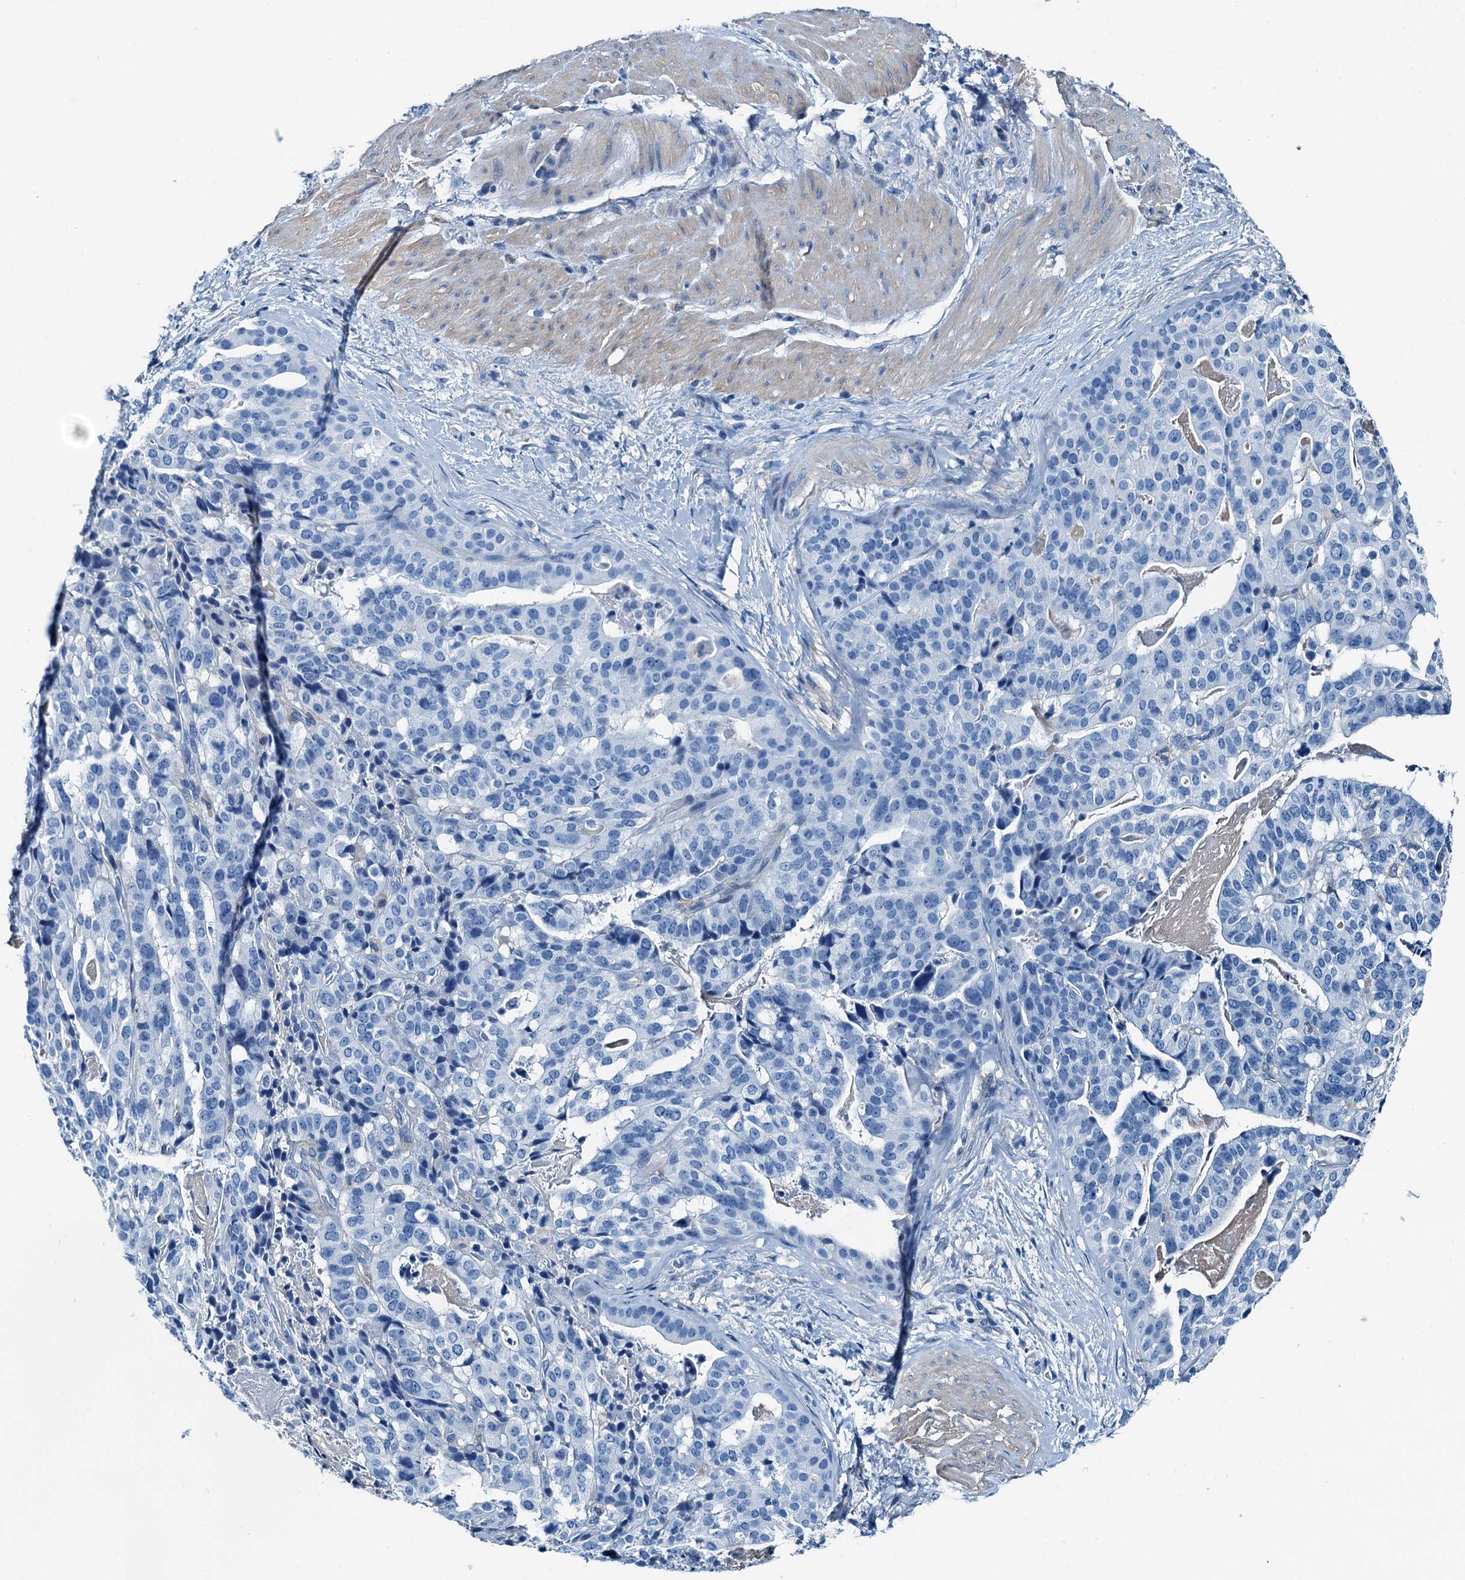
{"staining": {"intensity": "negative", "quantity": "none", "location": "none"}, "tissue": "stomach cancer", "cell_type": "Tumor cells", "image_type": "cancer", "snomed": [{"axis": "morphology", "description": "Adenocarcinoma, NOS"}, {"axis": "topography", "description": "Stomach"}], "caption": "Immunohistochemical staining of stomach cancer (adenocarcinoma) reveals no significant positivity in tumor cells.", "gene": "RAB3IL1", "patient": {"sex": "male", "age": 48}}